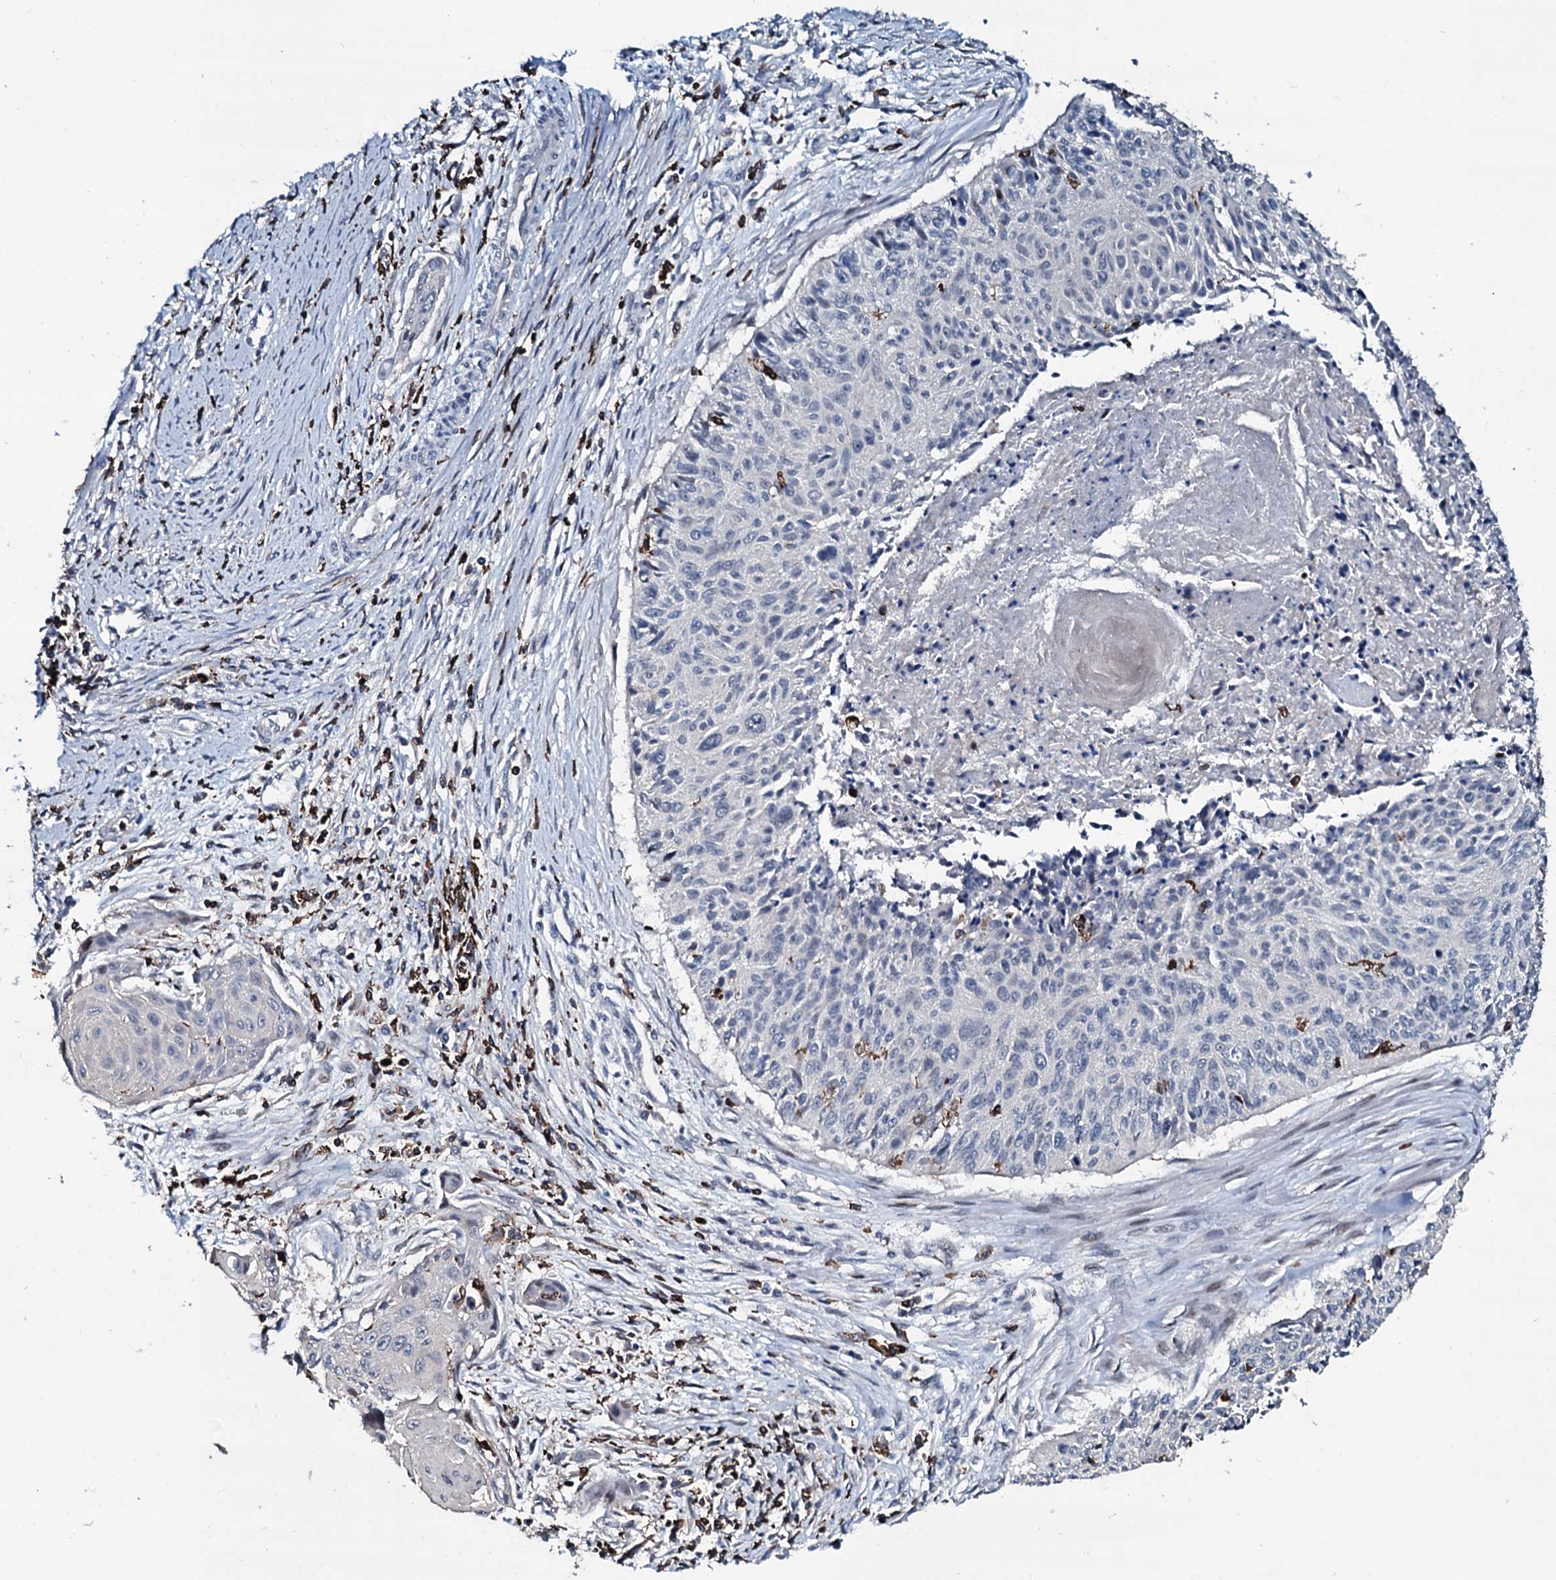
{"staining": {"intensity": "negative", "quantity": "none", "location": "none"}, "tissue": "cervical cancer", "cell_type": "Tumor cells", "image_type": "cancer", "snomed": [{"axis": "morphology", "description": "Squamous cell carcinoma, NOS"}, {"axis": "topography", "description": "Cervix"}], "caption": "Protein analysis of cervical cancer shows no significant positivity in tumor cells.", "gene": "OGFOD2", "patient": {"sex": "female", "age": 55}}